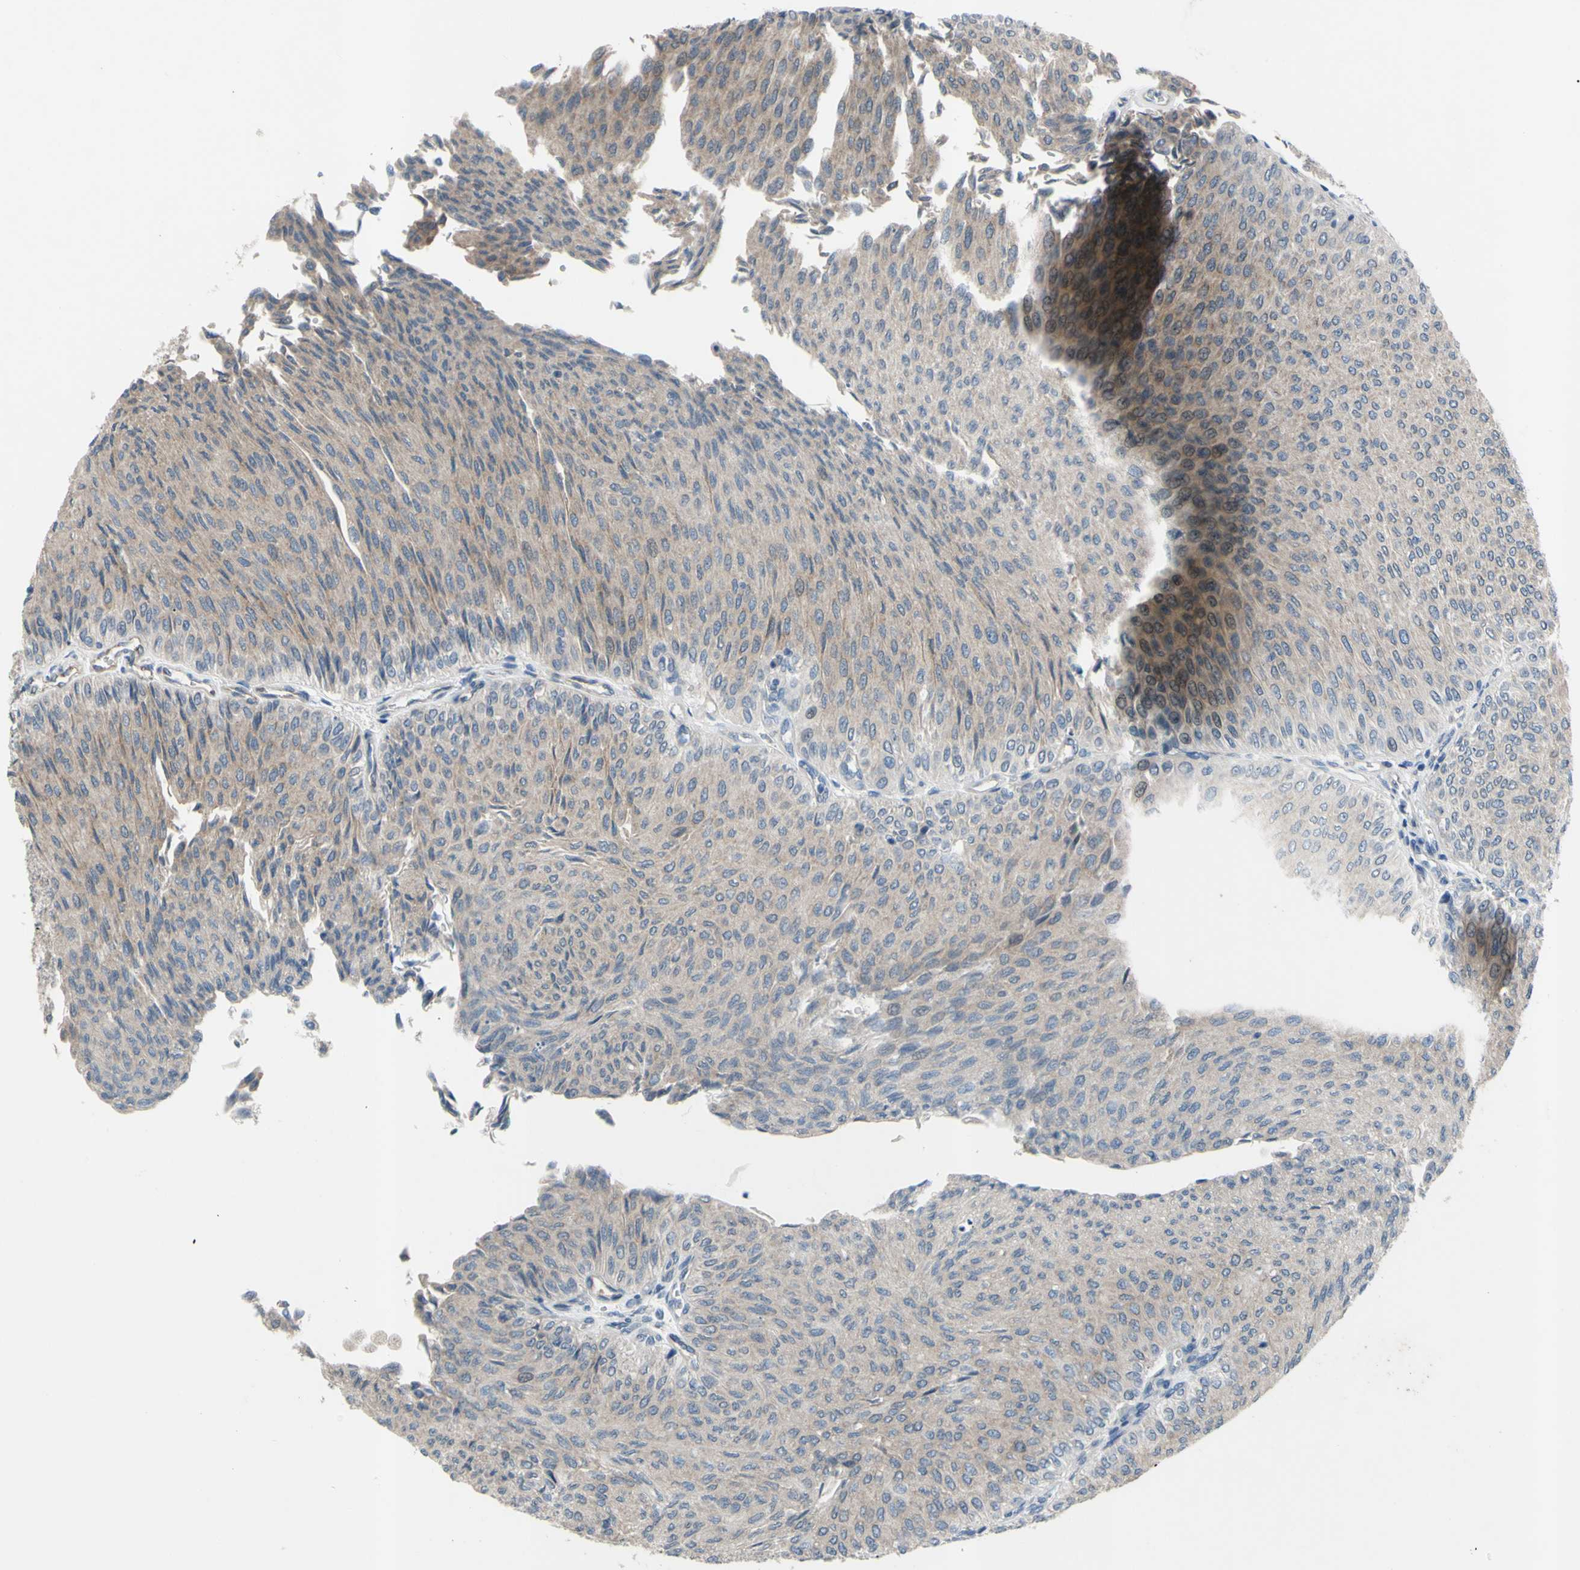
{"staining": {"intensity": "weak", "quantity": ">75%", "location": "cytoplasmic/membranous"}, "tissue": "urothelial cancer", "cell_type": "Tumor cells", "image_type": "cancer", "snomed": [{"axis": "morphology", "description": "Urothelial carcinoma, Low grade"}, {"axis": "topography", "description": "Urinary bladder"}], "caption": "An image showing weak cytoplasmic/membranous positivity in approximately >75% of tumor cells in urothelial carcinoma (low-grade), as visualized by brown immunohistochemical staining.", "gene": "GRAMD2B", "patient": {"sex": "male", "age": 78}}